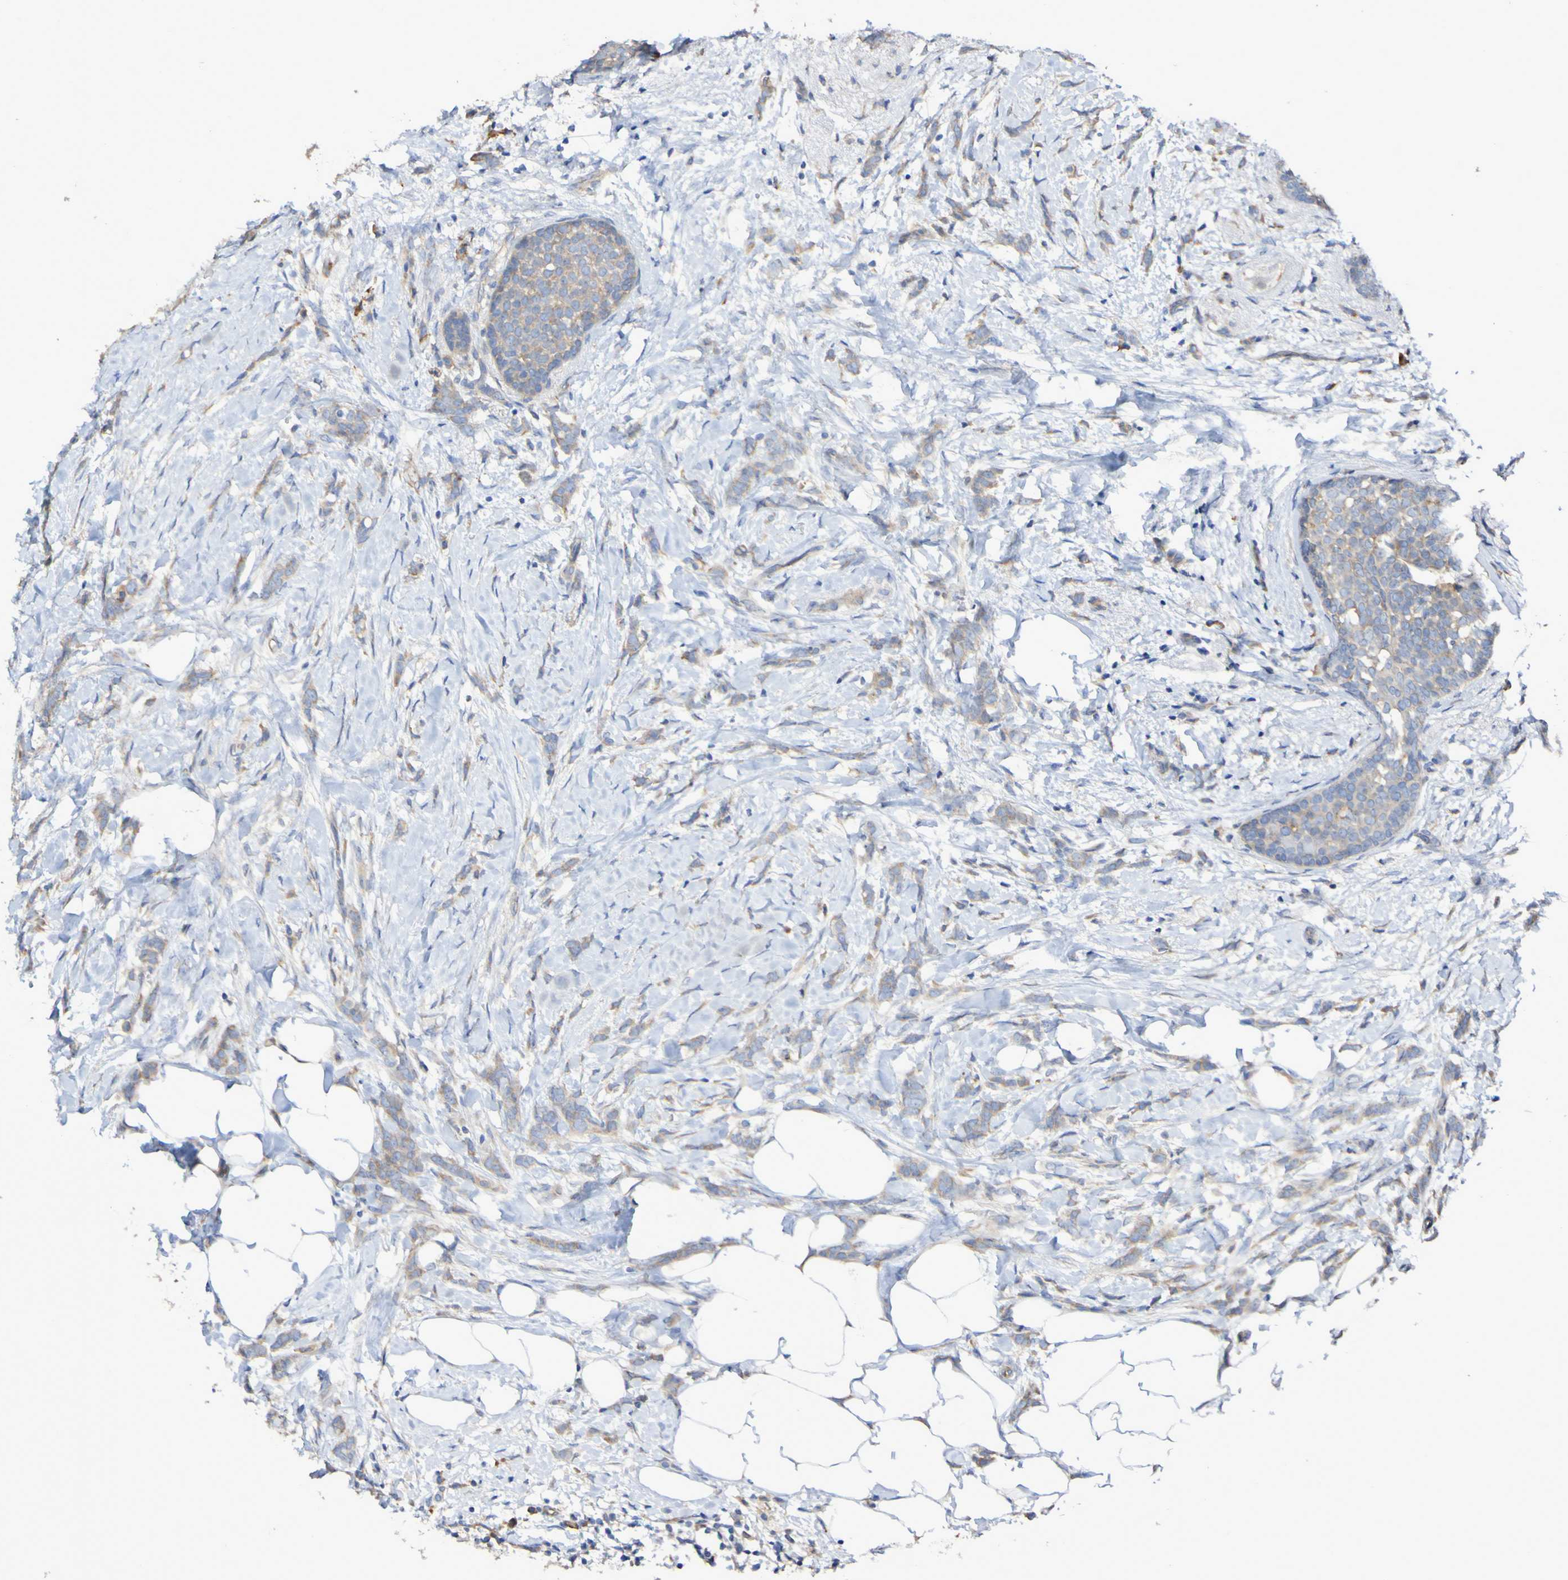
{"staining": {"intensity": "weak", "quantity": ">75%", "location": "cytoplasmic/membranous"}, "tissue": "breast cancer", "cell_type": "Tumor cells", "image_type": "cancer", "snomed": [{"axis": "morphology", "description": "Lobular carcinoma, in situ"}, {"axis": "morphology", "description": "Lobular carcinoma"}, {"axis": "topography", "description": "Breast"}], "caption": "Immunohistochemical staining of breast cancer (lobular carcinoma in situ) exhibits weak cytoplasmic/membranous protein staining in about >75% of tumor cells.", "gene": "SYNJ1", "patient": {"sex": "female", "age": 41}}